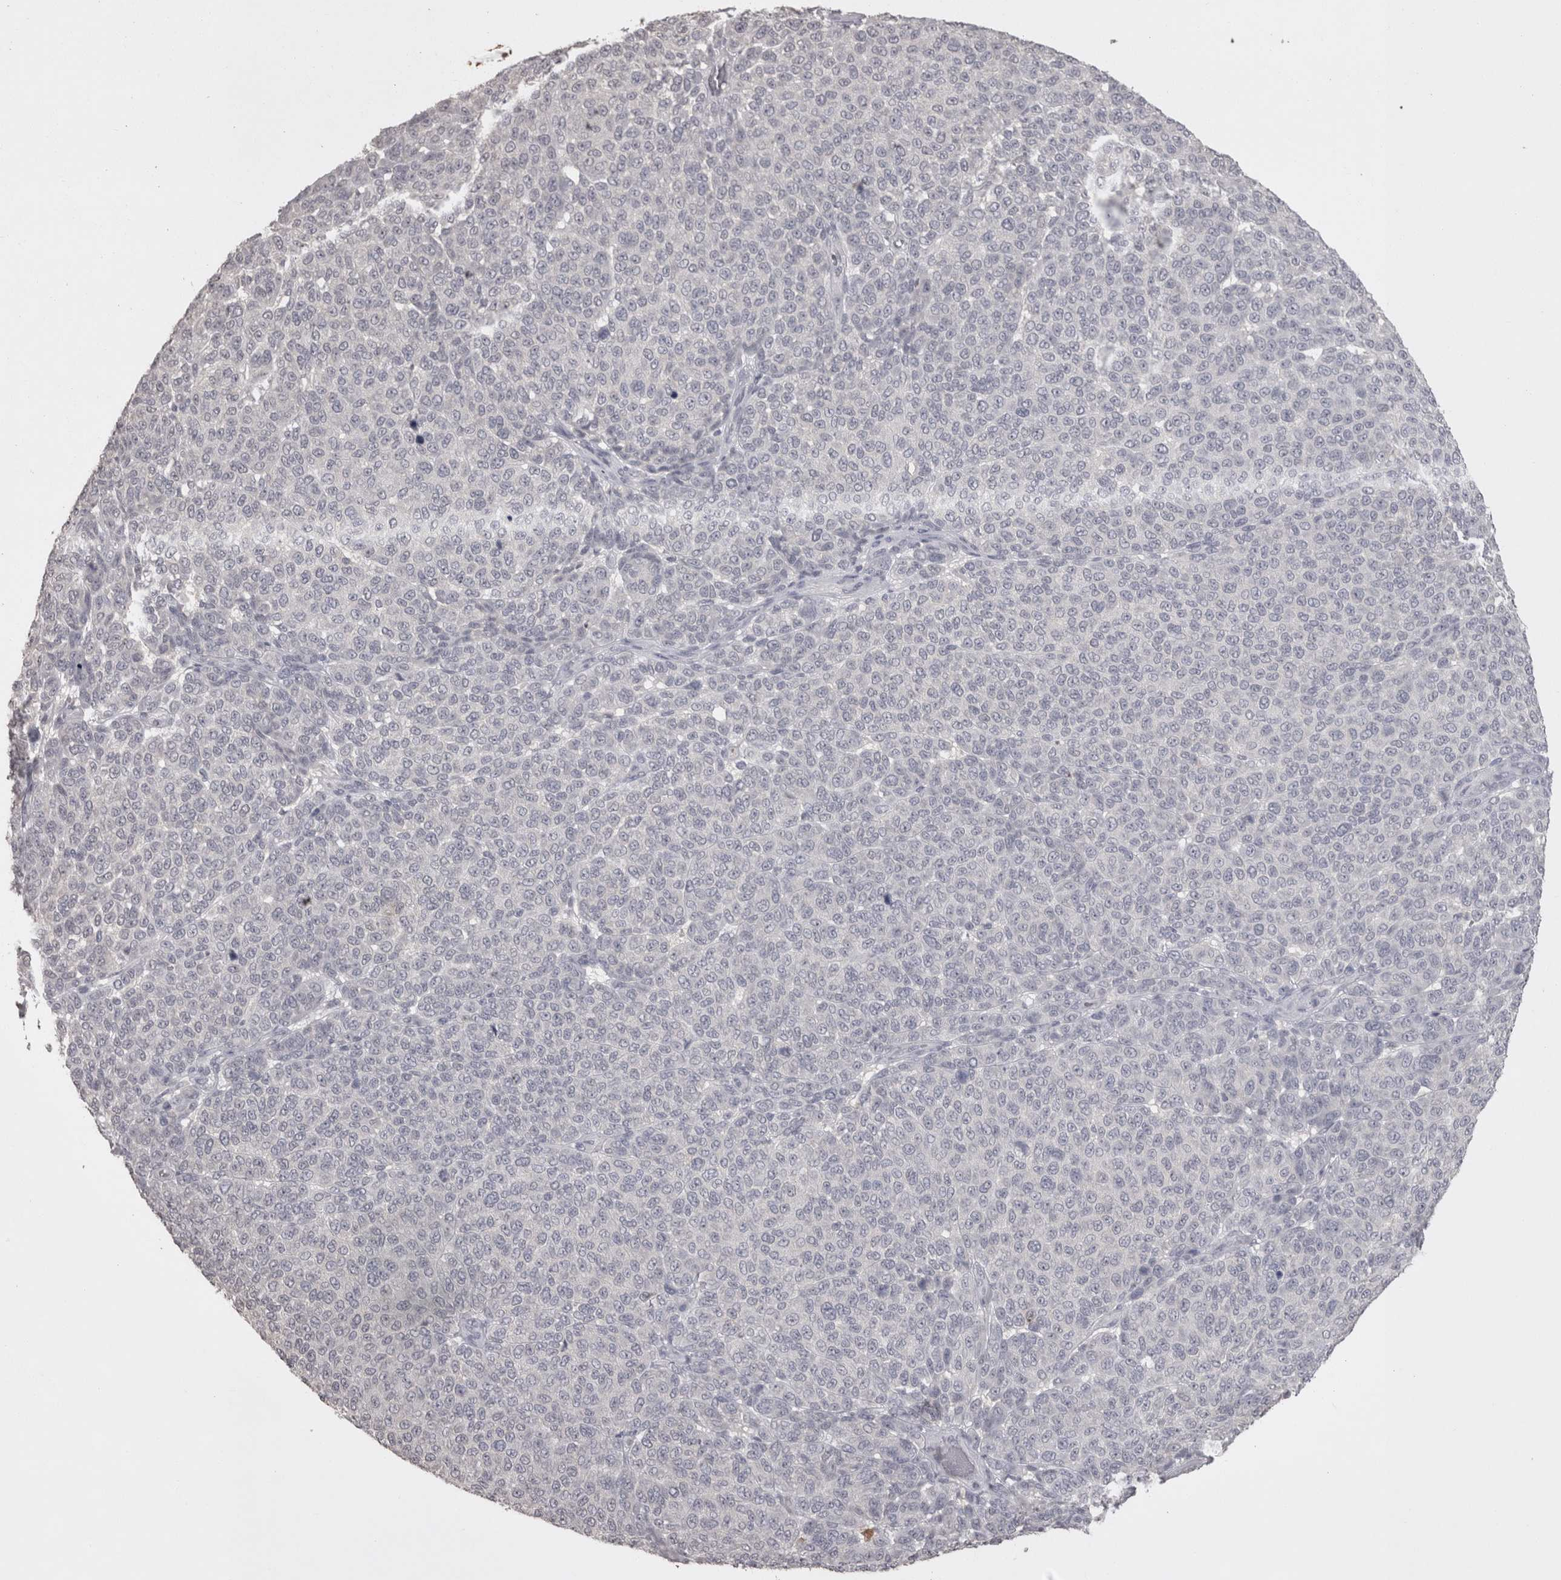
{"staining": {"intensity": "negative", "quantity": "none", "location": "none"}, "tissue": "melanoma", "cell_type": "Tumor cells", "image_type": "cancer", "snomed": [{"axis": "morphology", "description": "Malignant melanoma, NOS"}, {"axis": "topography", "description": "Skin"}], "caption": "Immunohistochemical staining of malignant melanoma exhibits no significant staining in tumor cells.", "gene": "LAX1", "patient": {"sex": "male", "age": 59}}